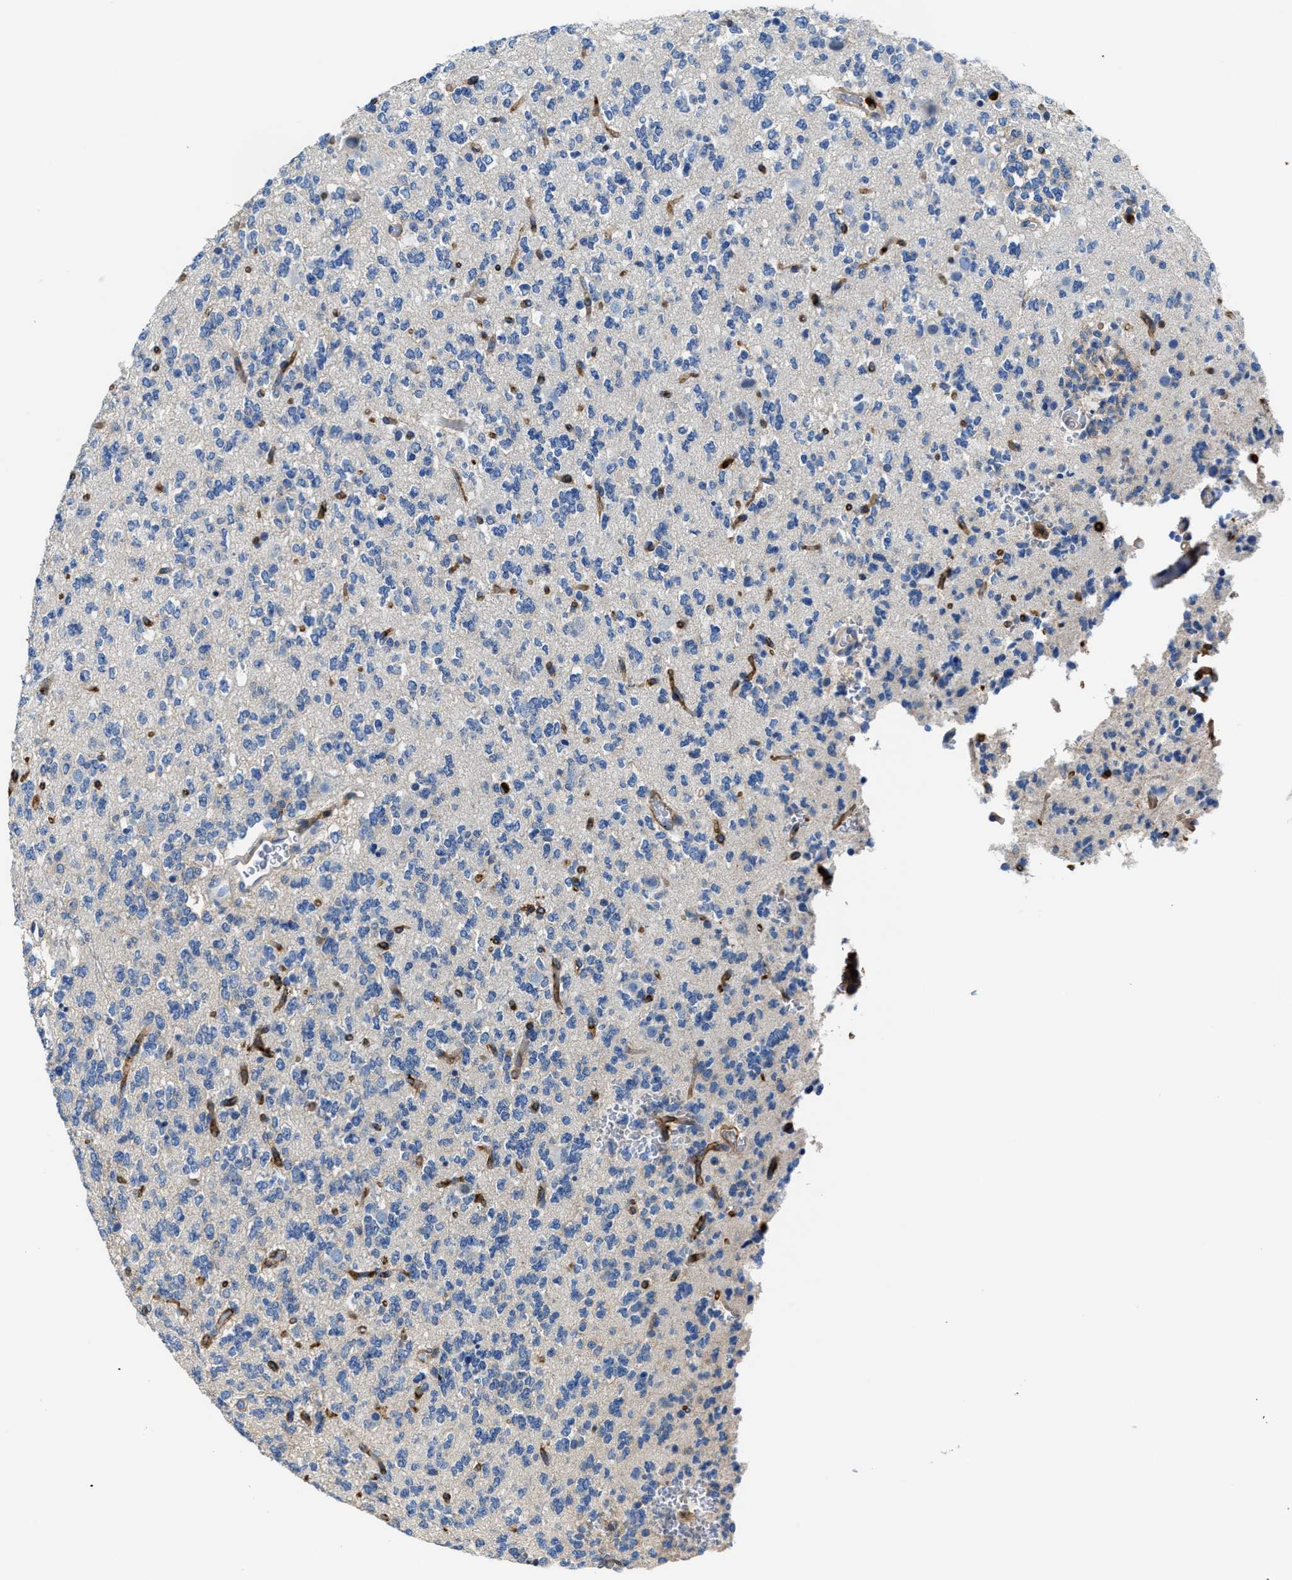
{"staining": {"intensity": "negative", "quantity": "none", "location": "none"}, "tissue": "glioma", "cell_type": "Tumor cells", "image_type": "cancer", "snomed": [{"axis": "morphology", "description": "Glioma, malignant, Low grade"}, {"axis": "topography", "description": "Brain"}], "caption": "Tumor cells are negative for protein expression in human malignant glioma (low-grade).", "gene": "TRAF6", "patient": {"sex": "male", "age": 38}}